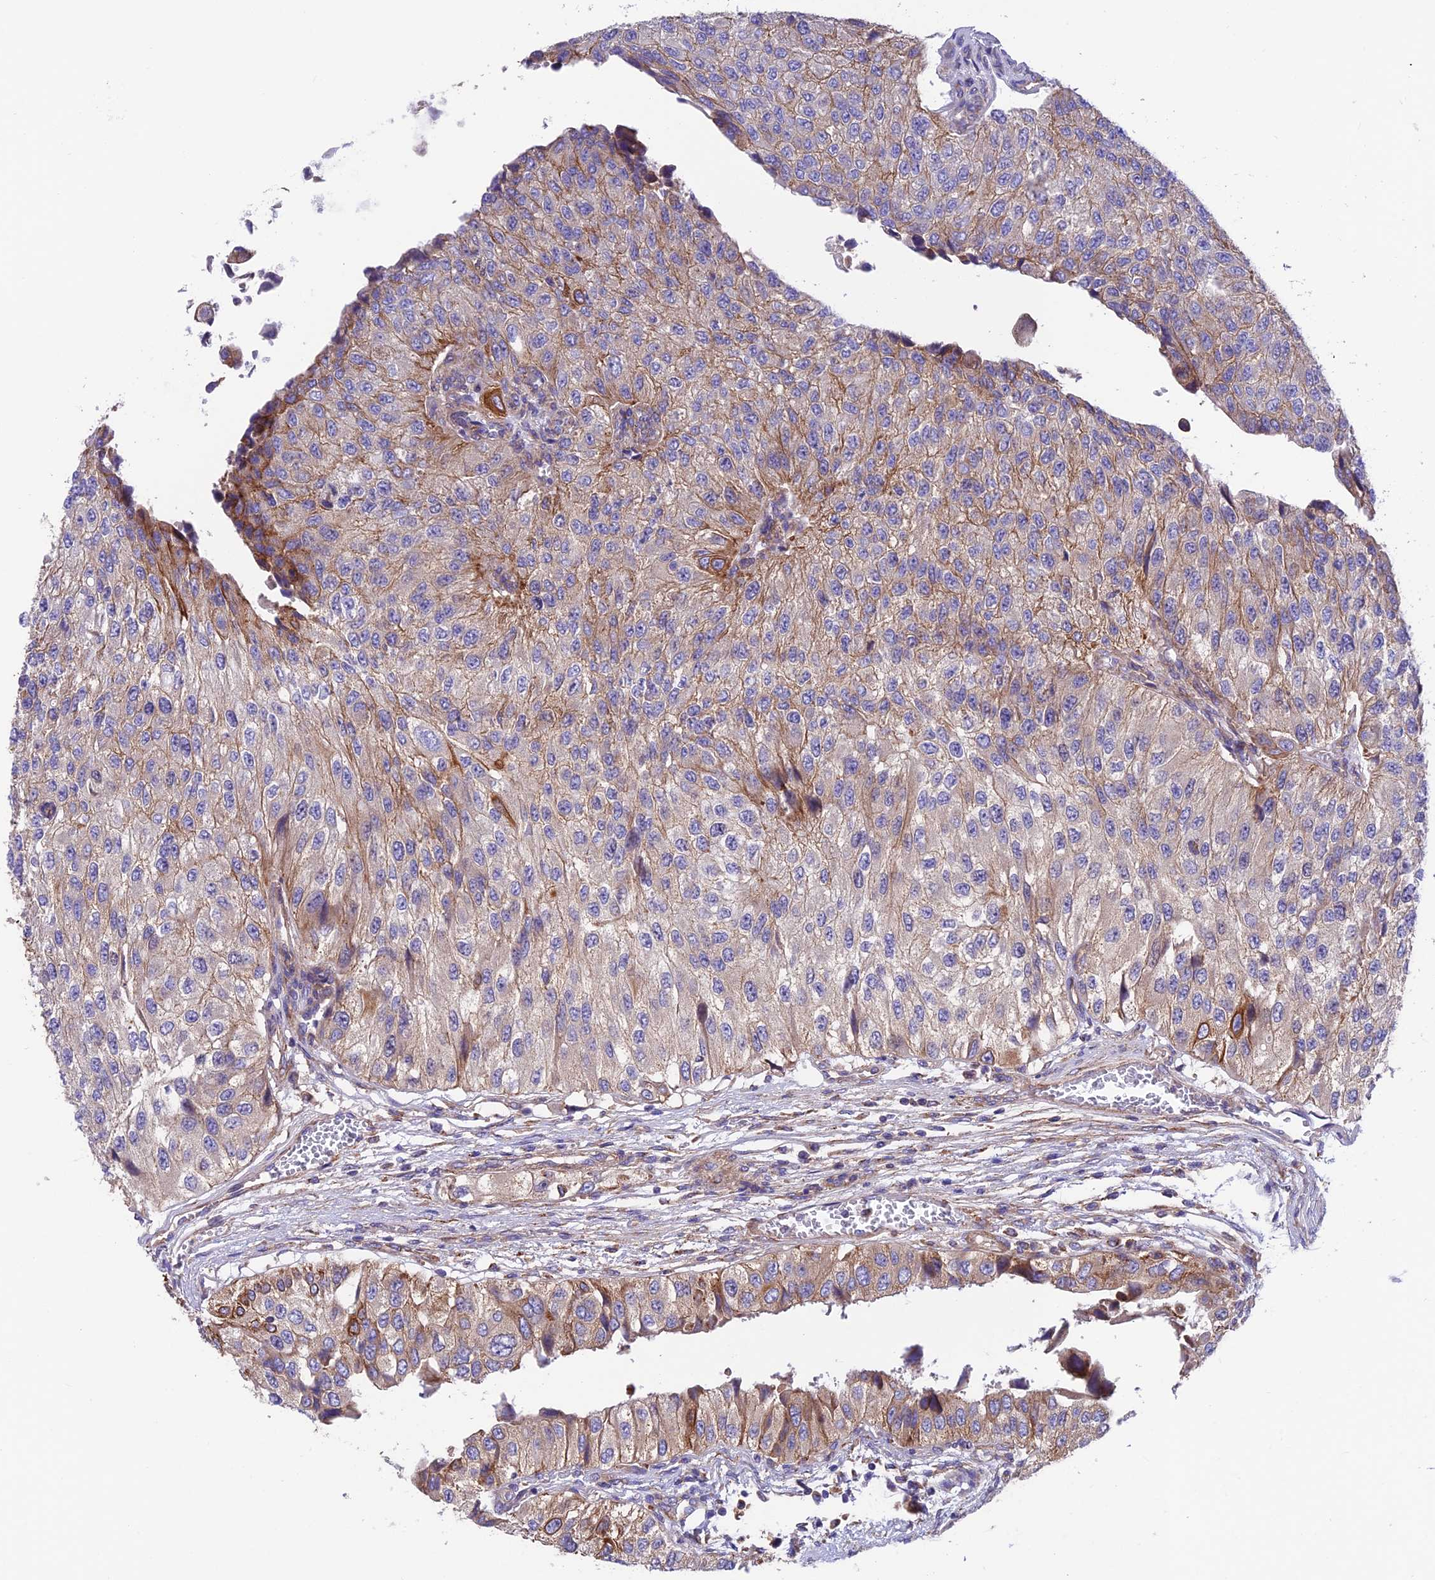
{"staining": {"intensity": "strong", "quantity": "<25%", "location": "cytoplasmic/membranous"}, "tissue": "urothelial cancer", "cell_type": "Tumor cells", "image_type": "cancer", "snomed": [{"axis": "morphology", "description": "Urothelial carcinoma, High grade"}, {"axis": "topography", "description": "Kidney"}, {"axis": "topography", "description": "Urinary bladder"}], "caption": "Urothelial carcinoma (high-grade) tissue reveals strong cytoplasmic/membranous positivity in approximately <25% of tumor cells, visualized by immunohistochemistry. (Brightfield microscopy of DAB IHC at high magnification).", "gene": "VPS16", "patient": {"sex": "male", "age": 77}}